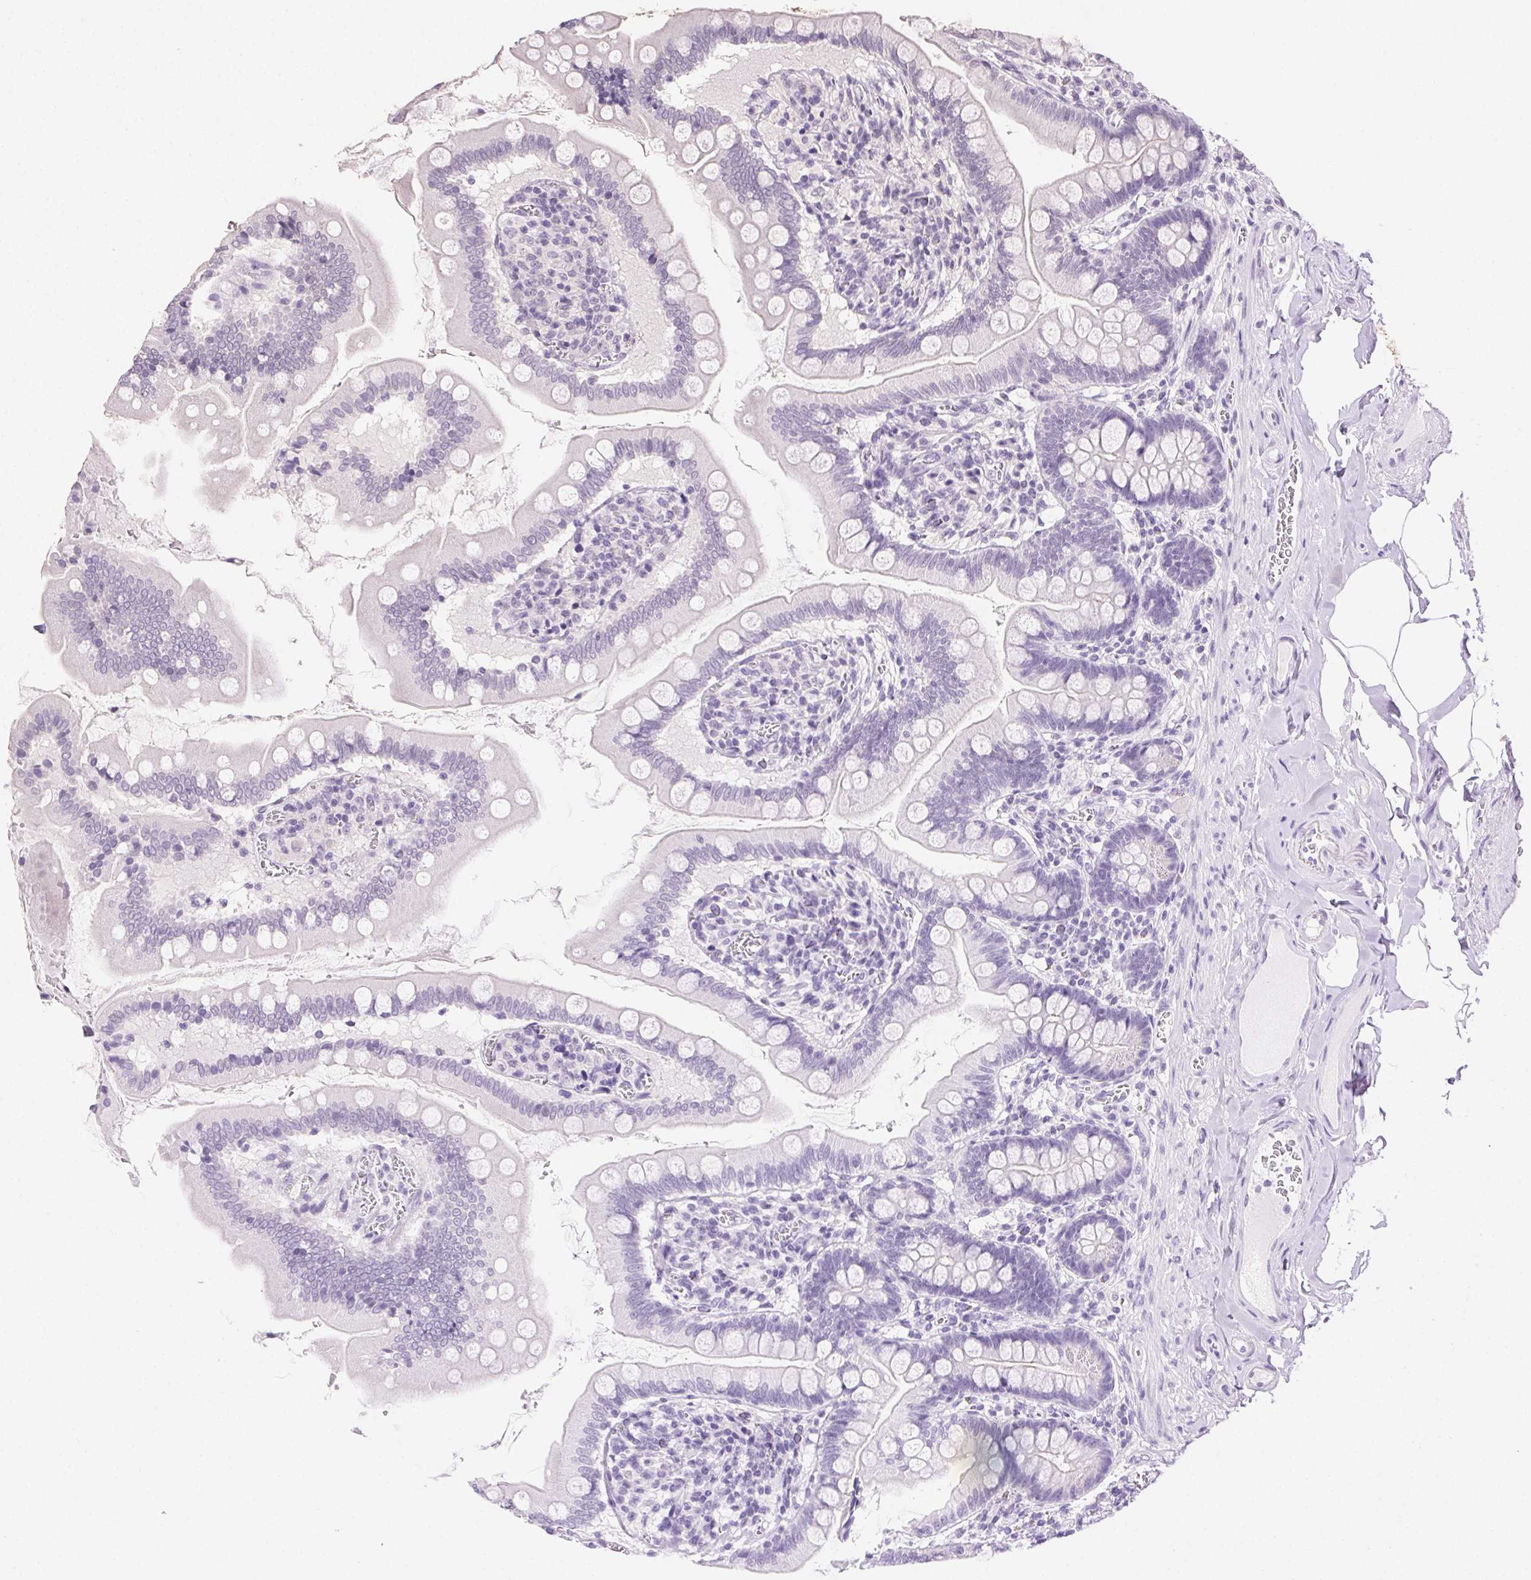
{"staining": {"intensity": "negative", "quantity": "none", "location": "none"}, "tissue": "small intestine", "cell_type": "Glandular cells", "image_type": "normal", "snomed": [{"axis": "morphology", "description": "Normal tissue, NOS"}, {"axis": "topography", "description": "Small intestine"}], "caption": "This is a histopathology image of IHC staining of normal small intestine, which shows no expression in glandular cells. Brightfield microscopy of immunohistochemistry stained with DAB (3,3'-diaminobenzidine) (brown) and hematoxylin (blue), captured at high magnification.", "gene": "CLDN10", "patient": {"sex": "female", "age": 56}}